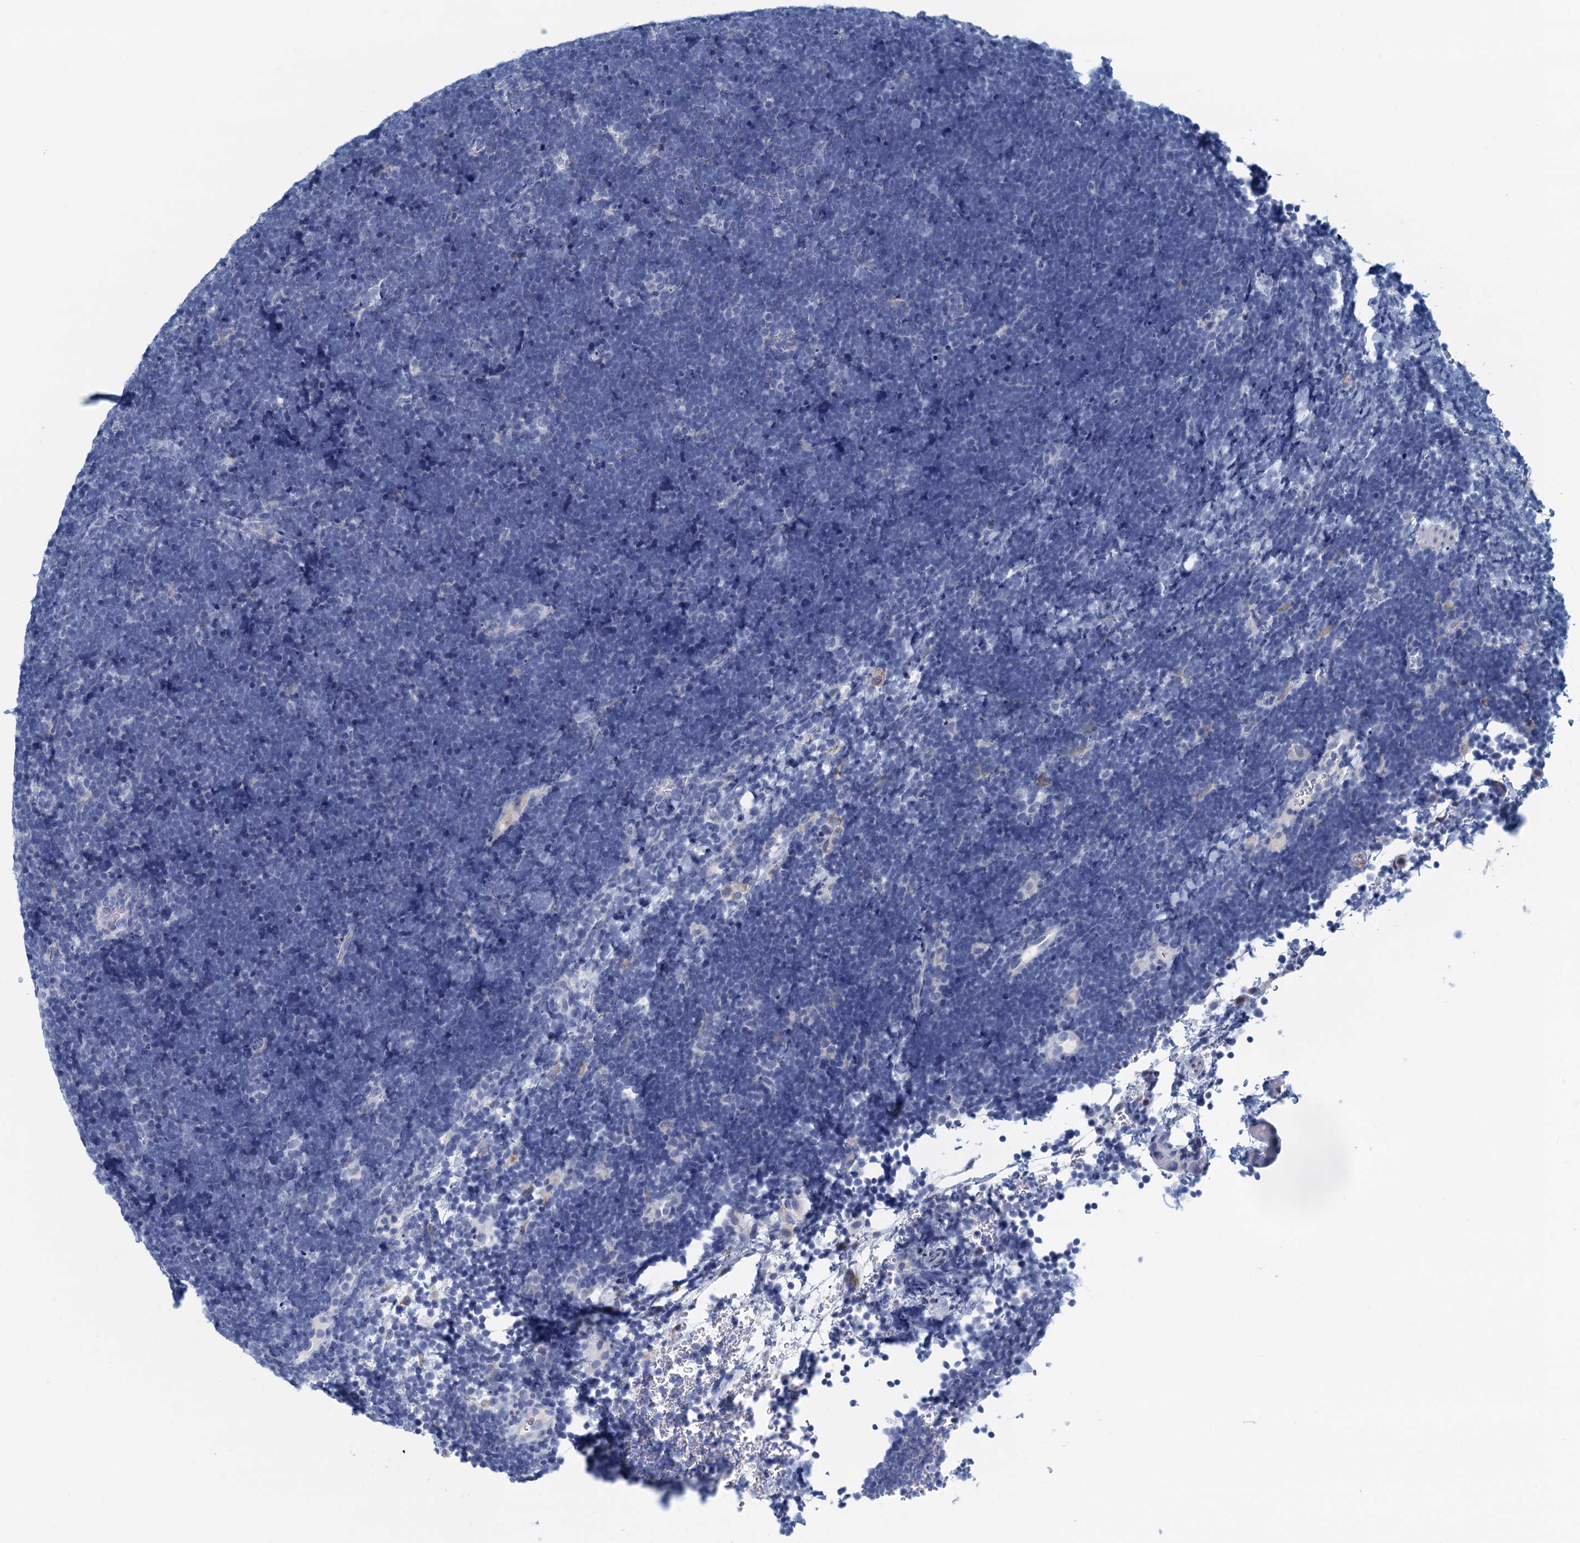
{"staining": {"intensity": "negative", "quantity": "none", "location": "none"}, "tissue": "lymphoma", "cell_type": "Tumor cells", "image_type": "cancer", "snomed": [{"axis": "morphology", "description": "Malignant lymphoma, non-Hodgkin's type, High grade"}, {"axis": "topography", "description": "Lymph node"}], "caption": "DAB (3,3'-diaminobenzidine) immunohistochemical staining of lymphoma demonstrates no significant expression in tumor cells.", "gene": "C10orf88", "patient": {"sex": "male", "age": 13}}